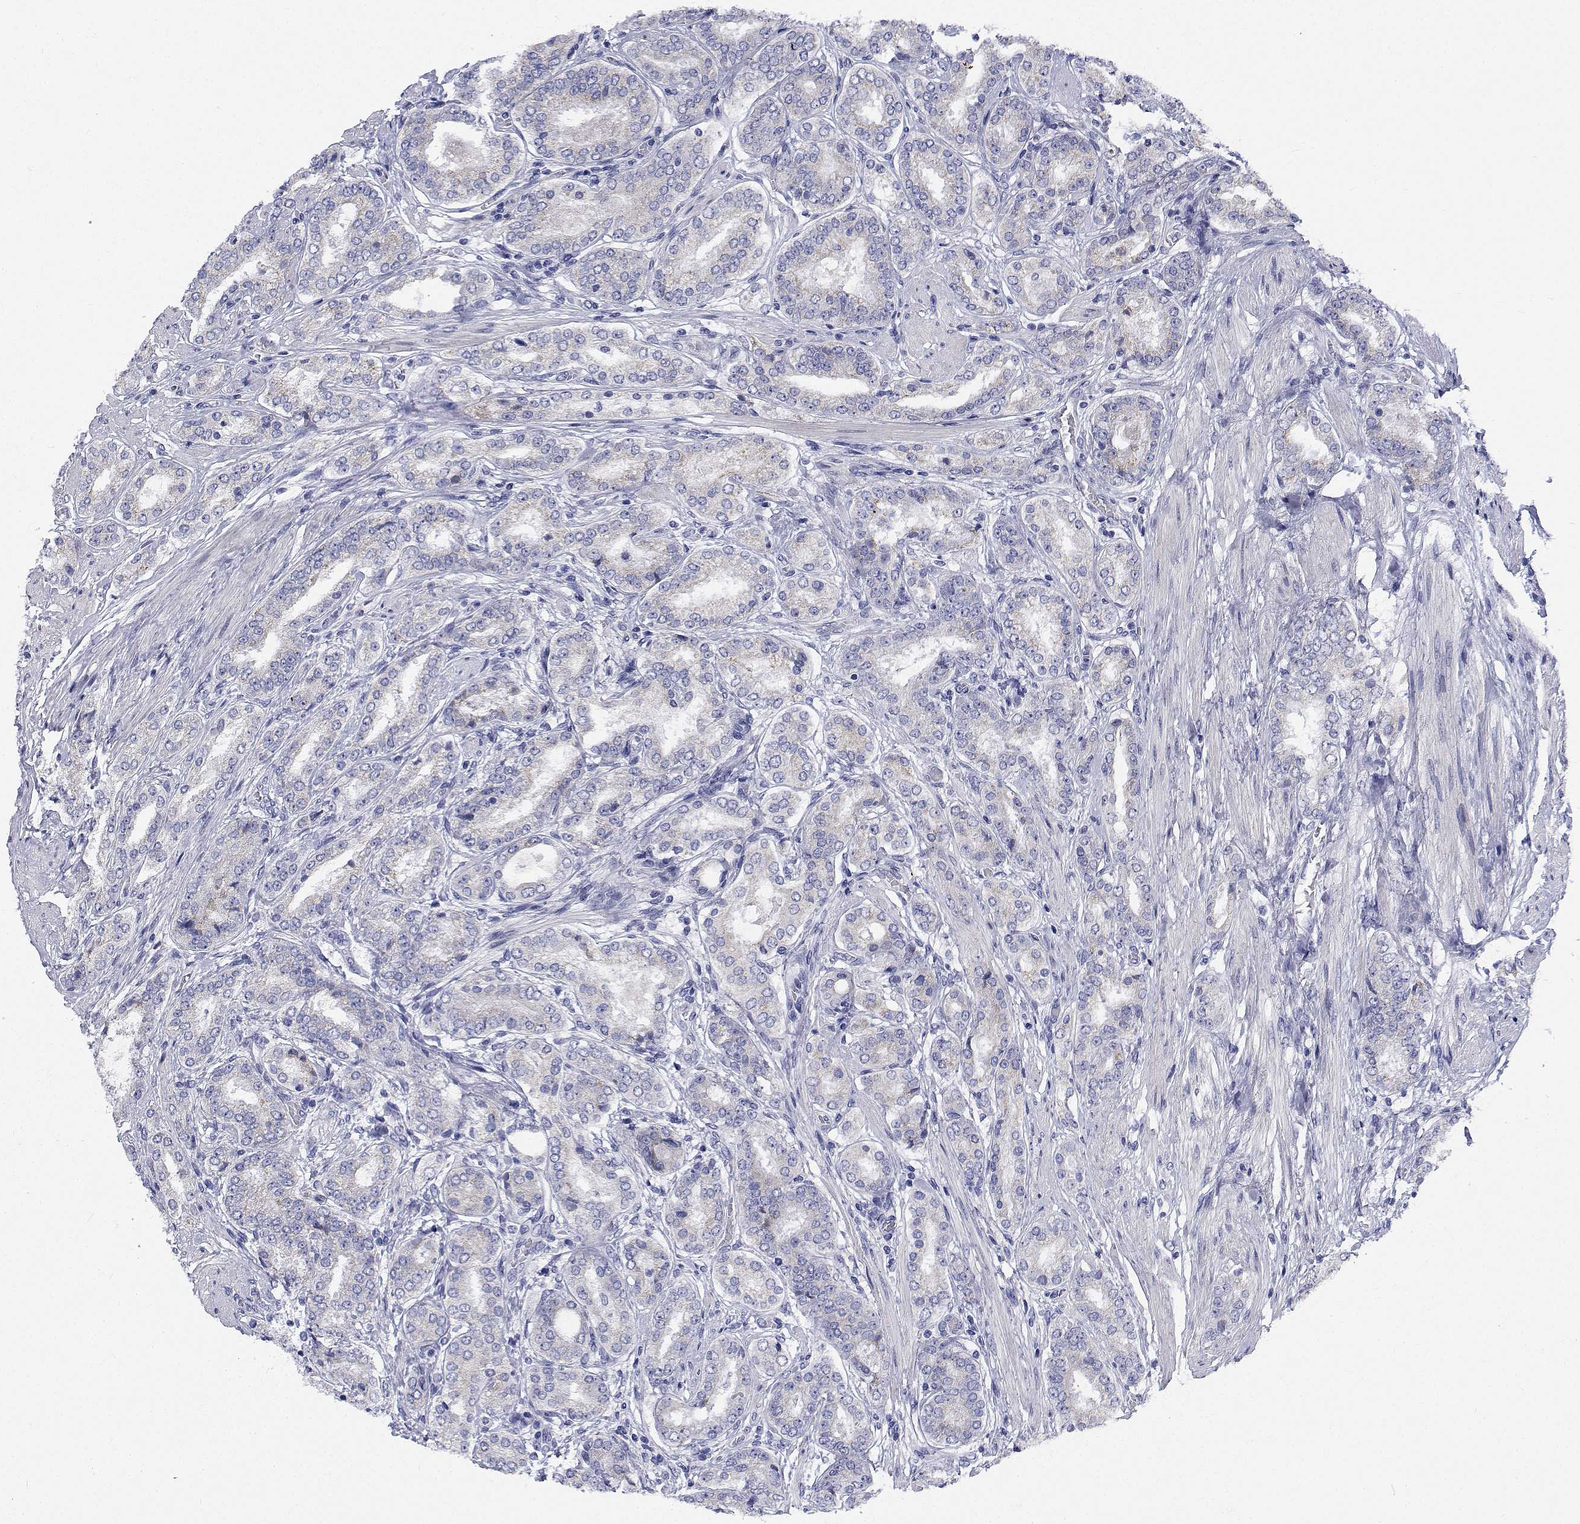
{"staining": {"intensity": "negative", "quantity": "none", "location": "none"}, "tissue": "prostate cancer", "cell_type": "Tumor cells", "image_type": "cancer", "snomed": [{"axis": "morphology", "description": "Adenocarcinoma, High grade"}, {"axis": "topography", "description": "Prostate"}], "caption": "Tumor cells show no significant protein staining in prostate cancer (adenocarcinoma (high-grade)).", "gene": "CDHR3", "patient": {"sex": "male", "age": 63}}